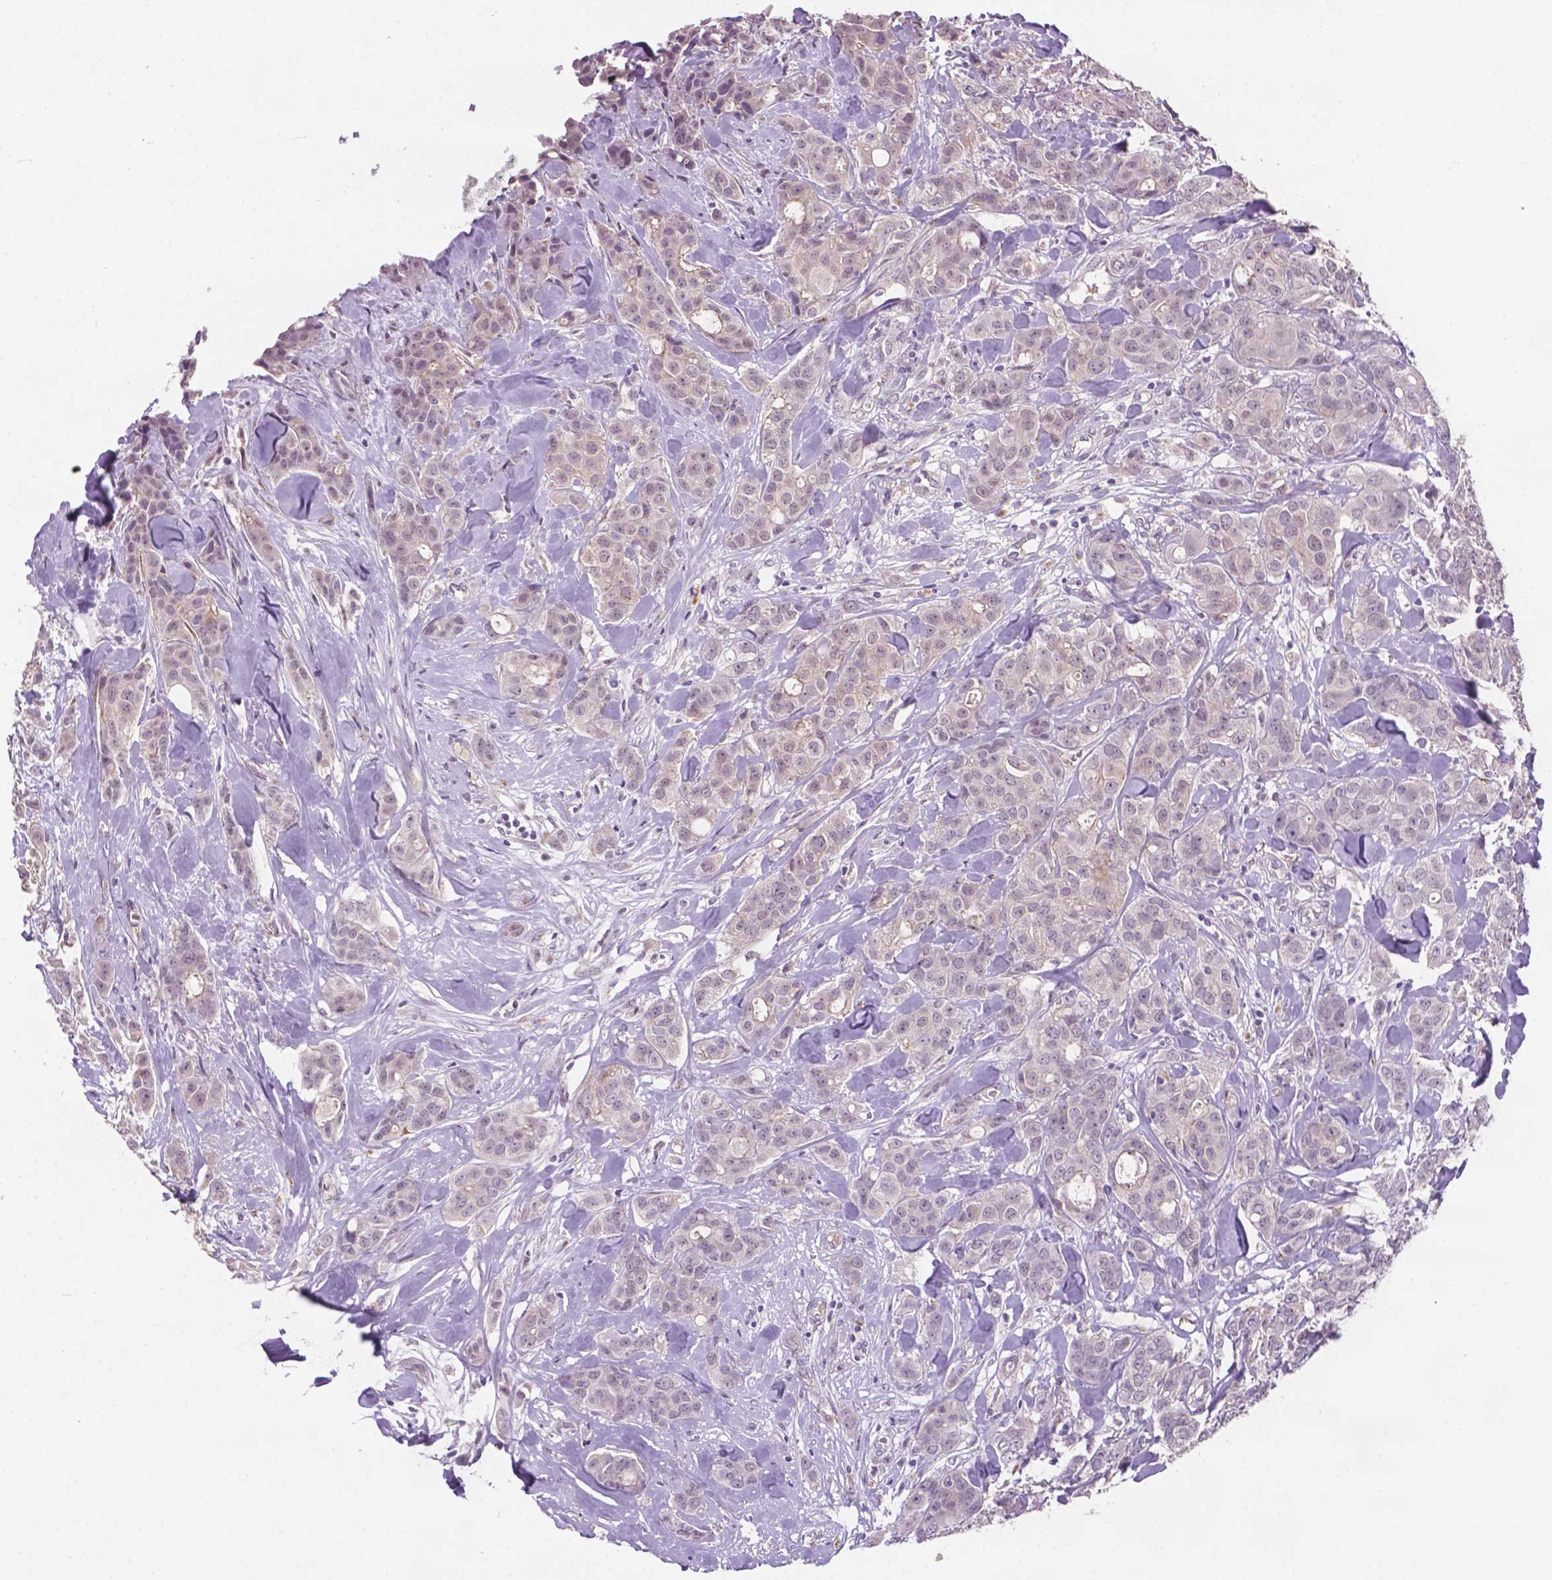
{"staining": {"intensity": "negative", "quantity": "none", "location": "none"}, "tissue": "breast cancer", "cell_type": "Tumor cells", "image_type": "cancer", "snomed": [{"axis": "morphology", "description": "Duct carcinoma"}, {"axis": "topography", "description": "Breast"}], "caption": "Breast cancer (infiltrating ductal carcinoma) was stained to show a protein in brown. There is no significant positivity in tumor cells.", "gene": "GXYLT2", "patient": {"sex": "female", "age": 43}}